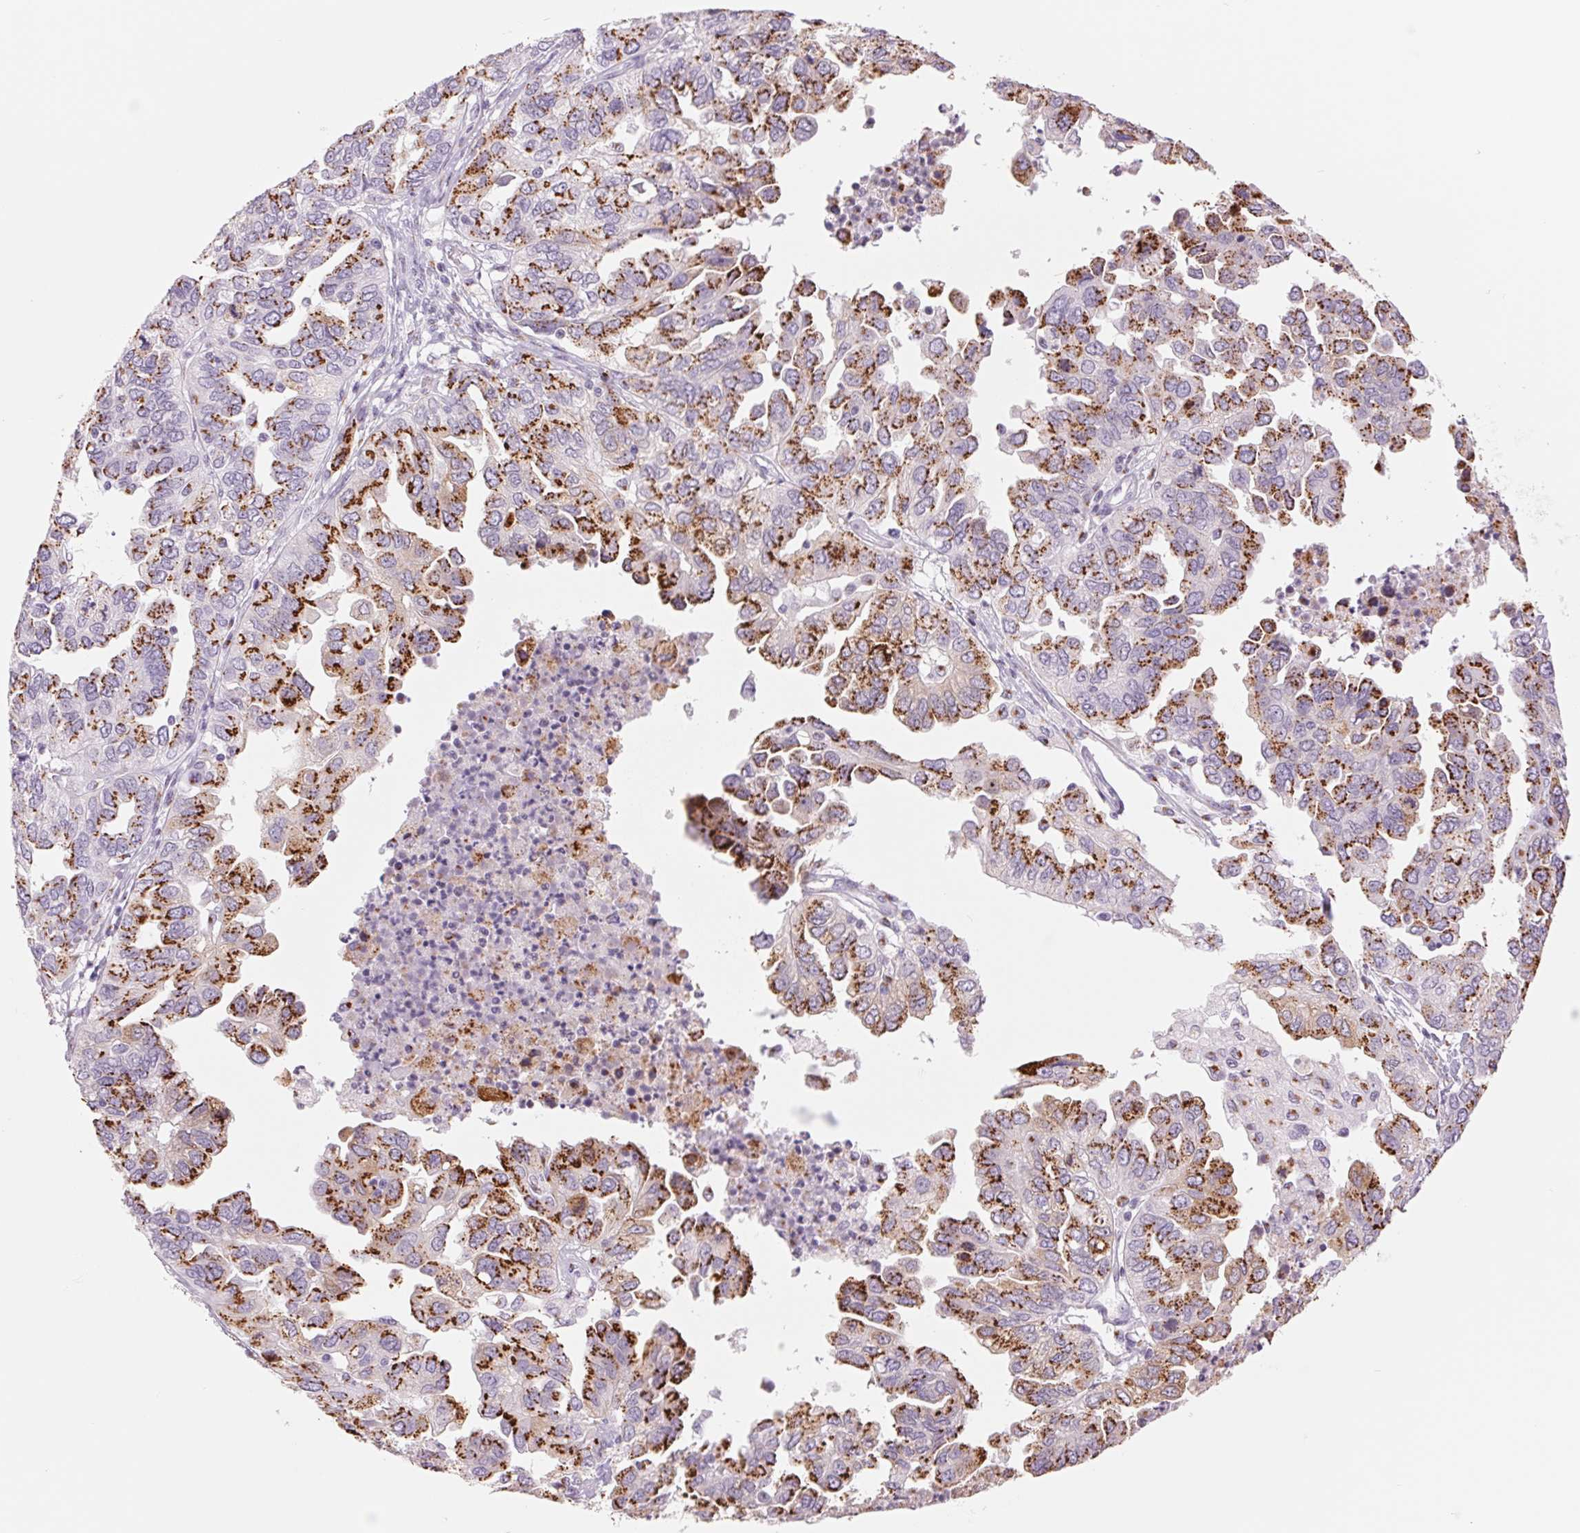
{"staining": {"intensity": "strong", "quantity": "25%-75%", "location": "cytoplasmic/membranous"}, "tissue": "ovarian cancer", "cell_type": "Tumor cells", "image_type": "cancer", "snomed": [{"axis": "morphology", "description": "Cystadenocarcinoma, serous, NOS"}, {"axis": "topography", "description": "Ovary"}], "caption": "DAB (3,3'-diaminobenzidine) immunohistochemical staining of human ovarian cancer (serous cystadenocarcinoma) demonstrates strong cytoplasmic/membranous protein positivity in about 25%-75% of tumor cells. The protein of interest is shown in brown color, while the nuclei are stained blue.", "gene": "GALNT7", "patient": {"sex": "female", "age": 53}}